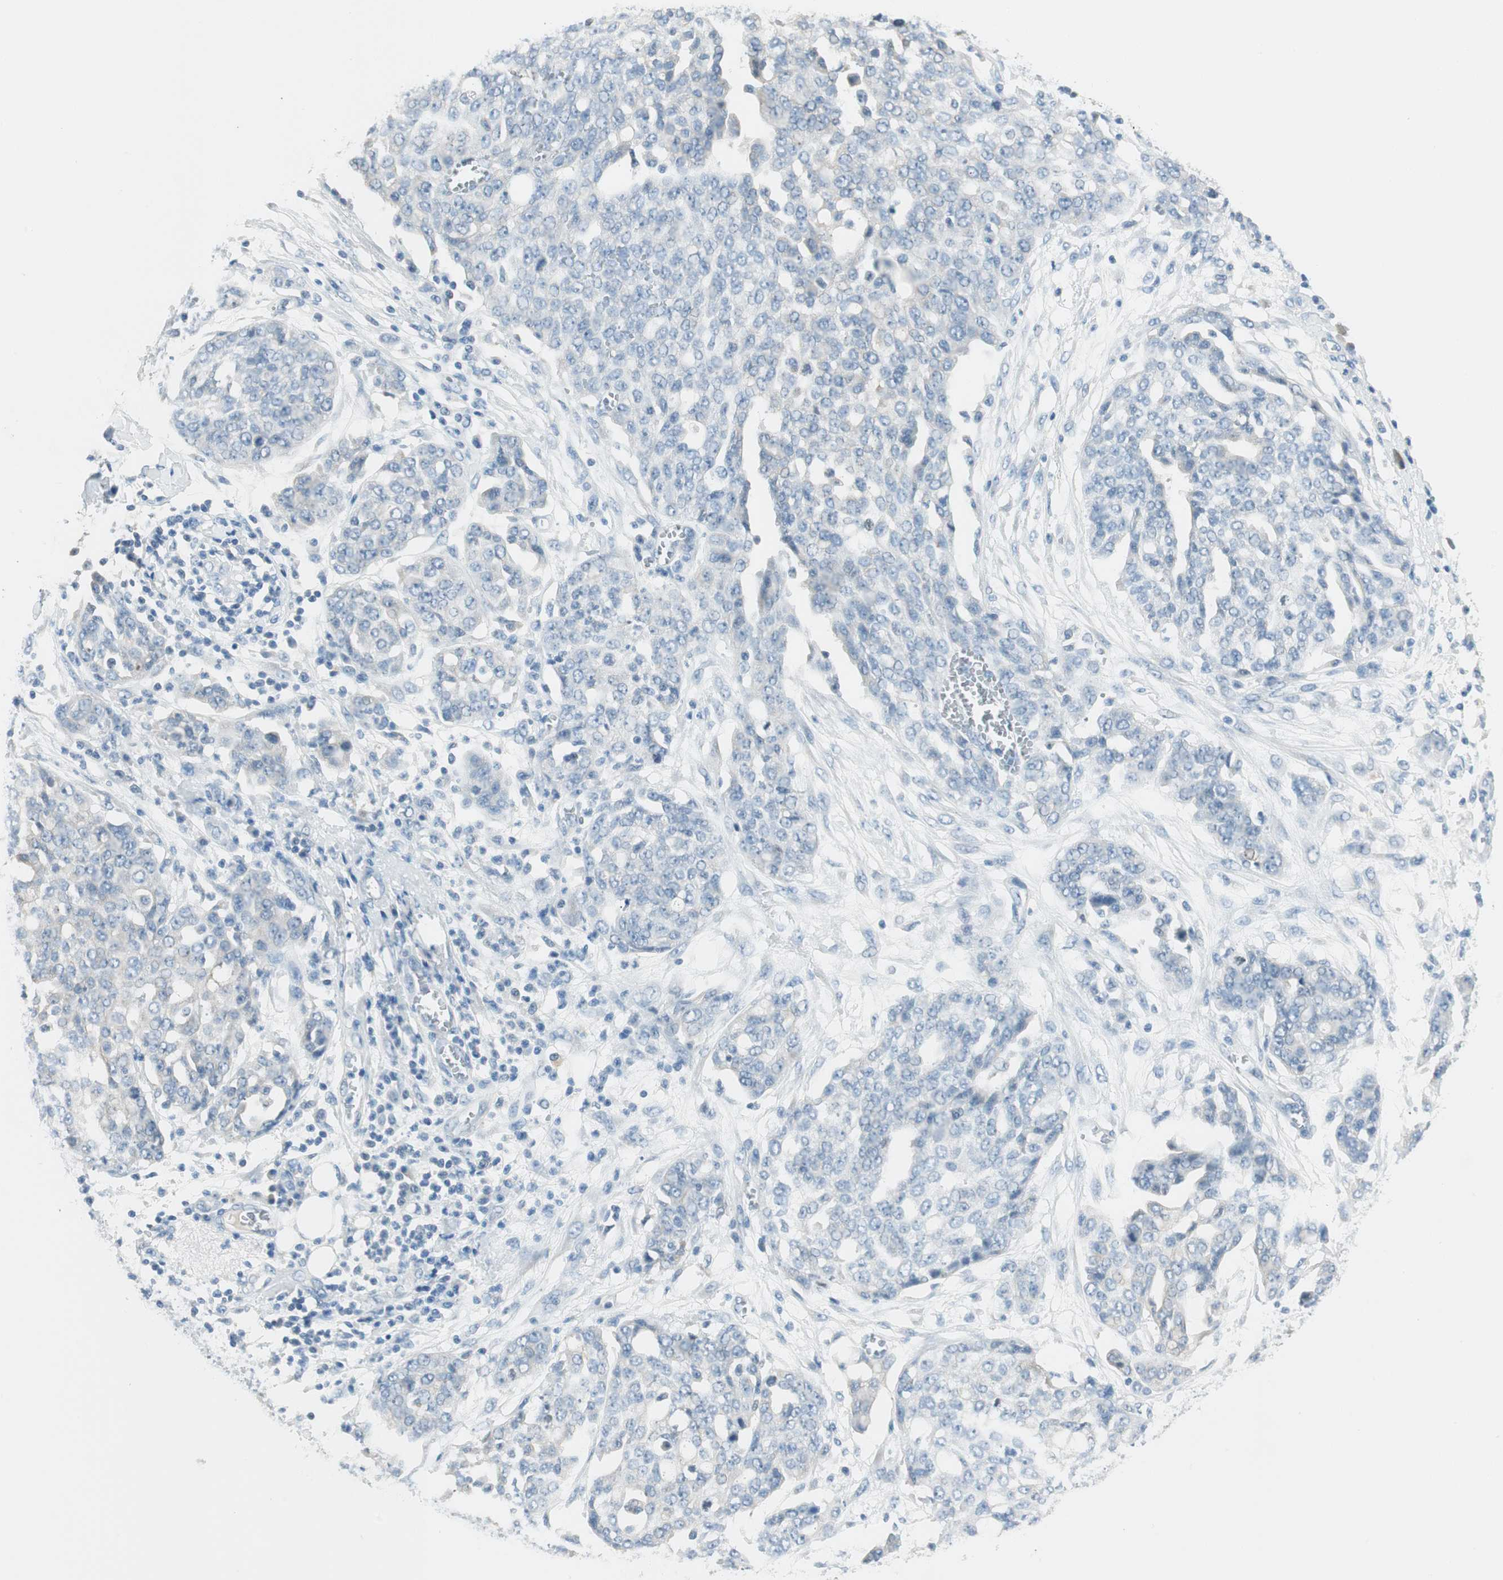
{"staining": {"intensity": "negative", "quantity": "none", "location": "none"}, "tissue": "ovarian cancer", "cell_type": "Tumor cells", "image_type": "cancer", "snomed": [{"axis": "morphology", "description": "Cystadenocarcinoma, serous, NOS"}, {"axis": "topography", "description": "Soft tissue"}, {"axis": "topography", "description": "Ovary"}], "caption": "Ovarian cancer was stained to show a protein in brown. There is no significant staining in tumor cells.", "gene": "GNAO1", "patient": {"sex": "female", "age": 57}}